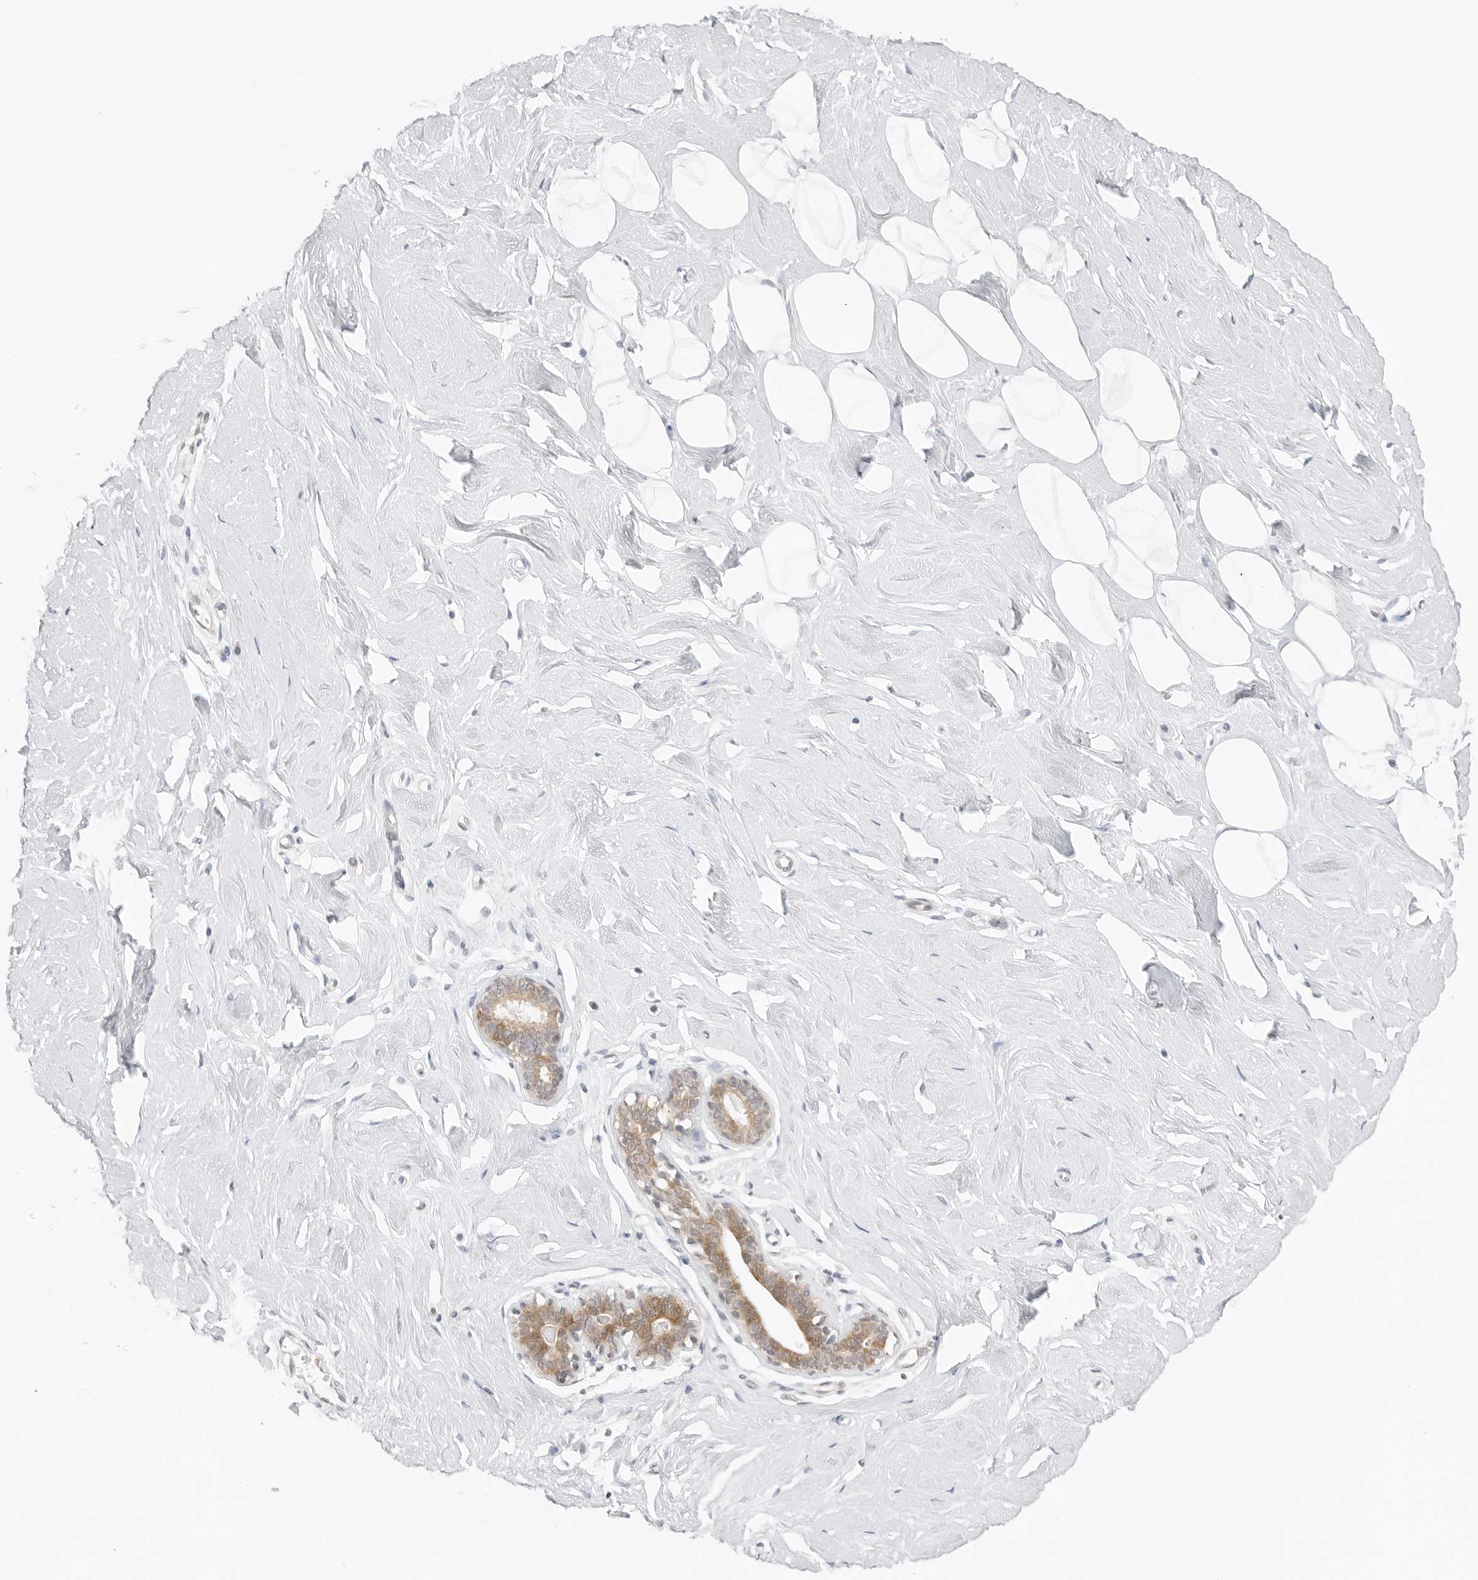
{"staining": {"intensity": "moderate", "quantity": "25%-75%", "location": "cytoplasmic/membranous"}, "tissue": "breast", "cell_type": "Glandular cells", "image_type": "normal", "snomed": [{"axis": "morphology", "description": "Normal tissue, NOS"}, {"axis": "topography", "description": "Breast"}], "caption": "Glandular cells display moderate cytoplasmic/membranous positivity in about 25%-75% of cells in benign breast. (IHC, brightfield microscopy, high magnification).", "gene": "NUDC", "patient": {"sex": "female", "age": 23}}